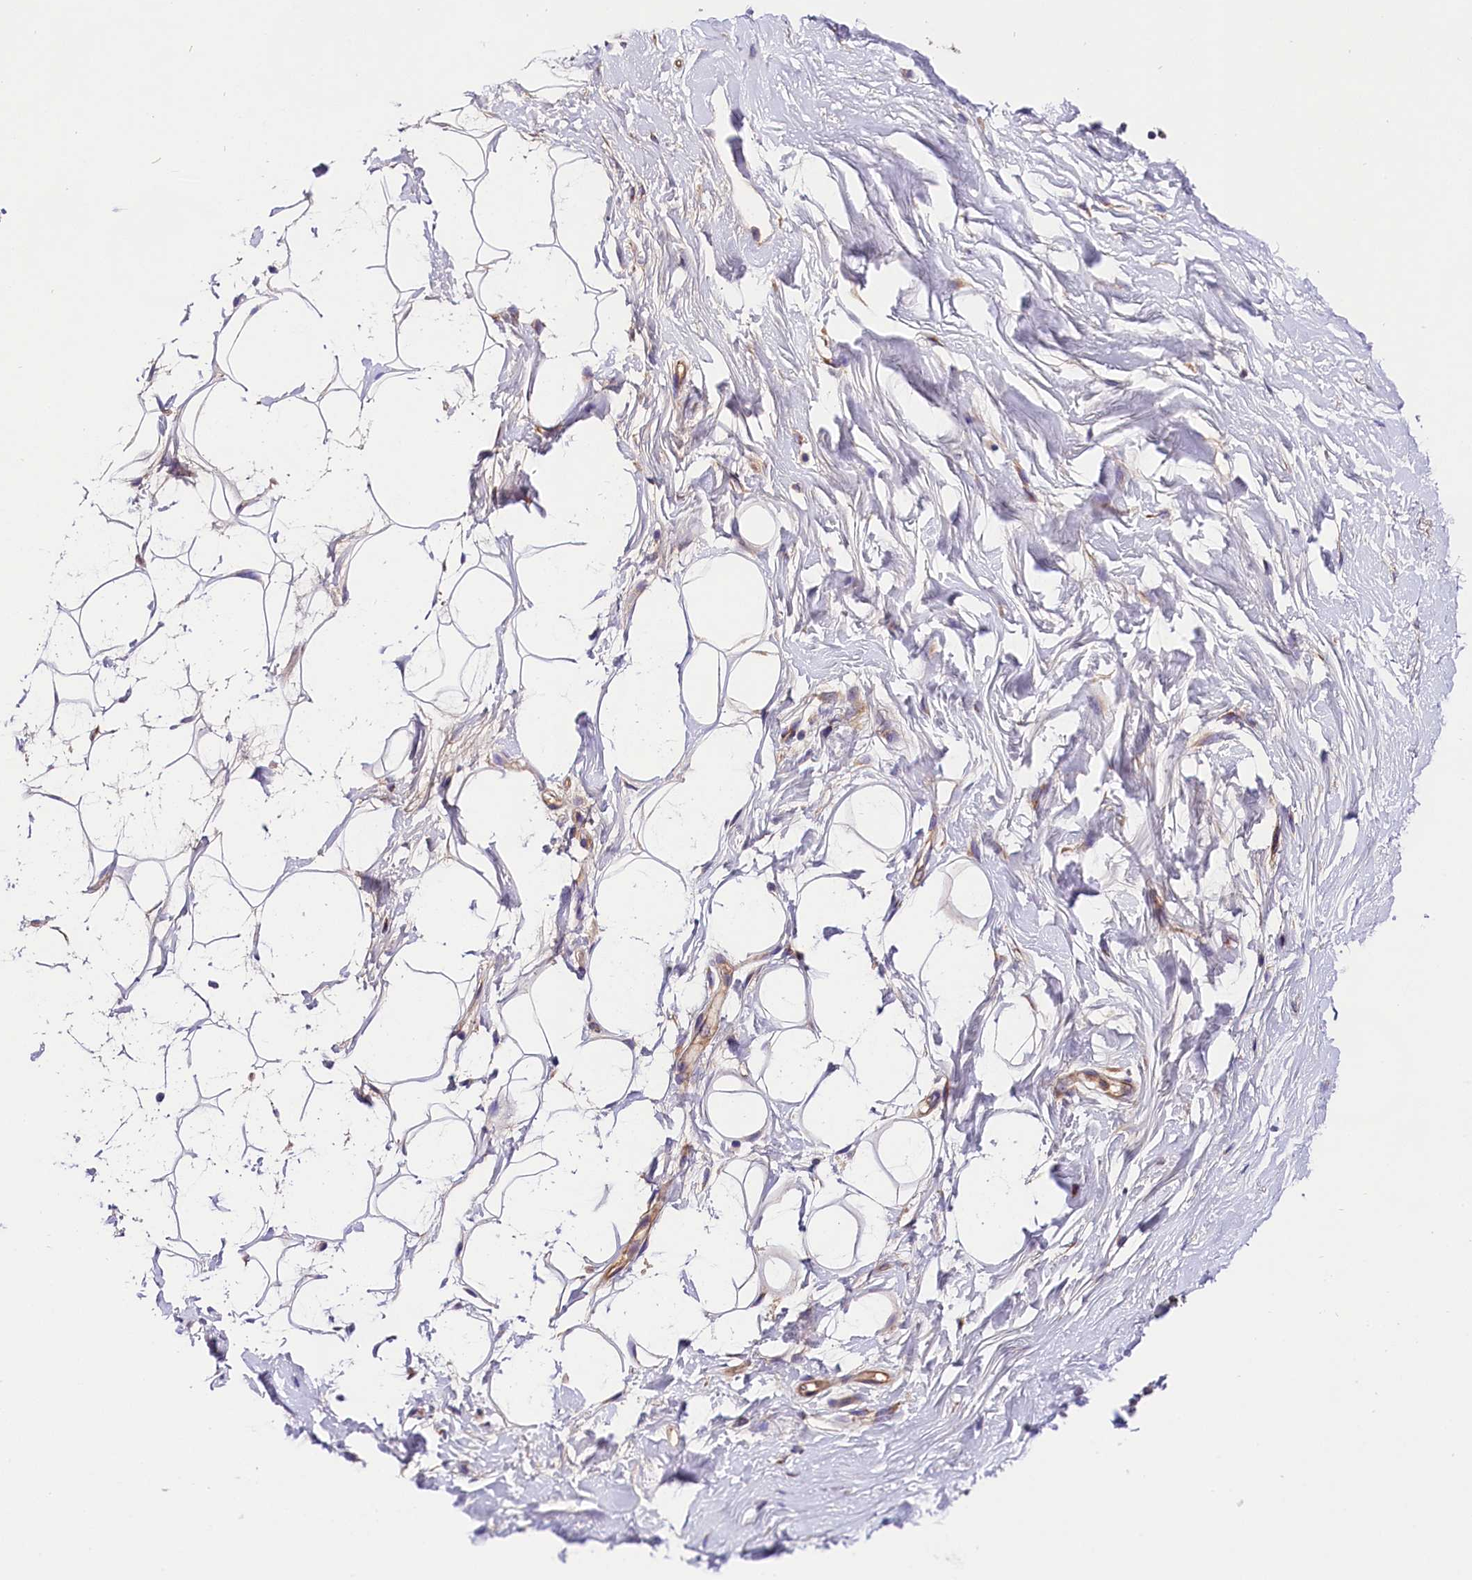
{"staining": {"intensity": "negative", "quantity": "none", "location": "none"}, "tissue": "adipose tissue", "cell_type": "Adipocytes", "image_type": "normal", "snomed": [{"axis": "morphology", "description": "Normal tissue, NOS"}, {"axis": "topography", "description": "Breast"}], "caption": "An image of adipose tissue stained for a protein exhibits no brown staining in adipocytes.", "gene": "SPG11", "patient": {"sex": "female", "age": 26}}